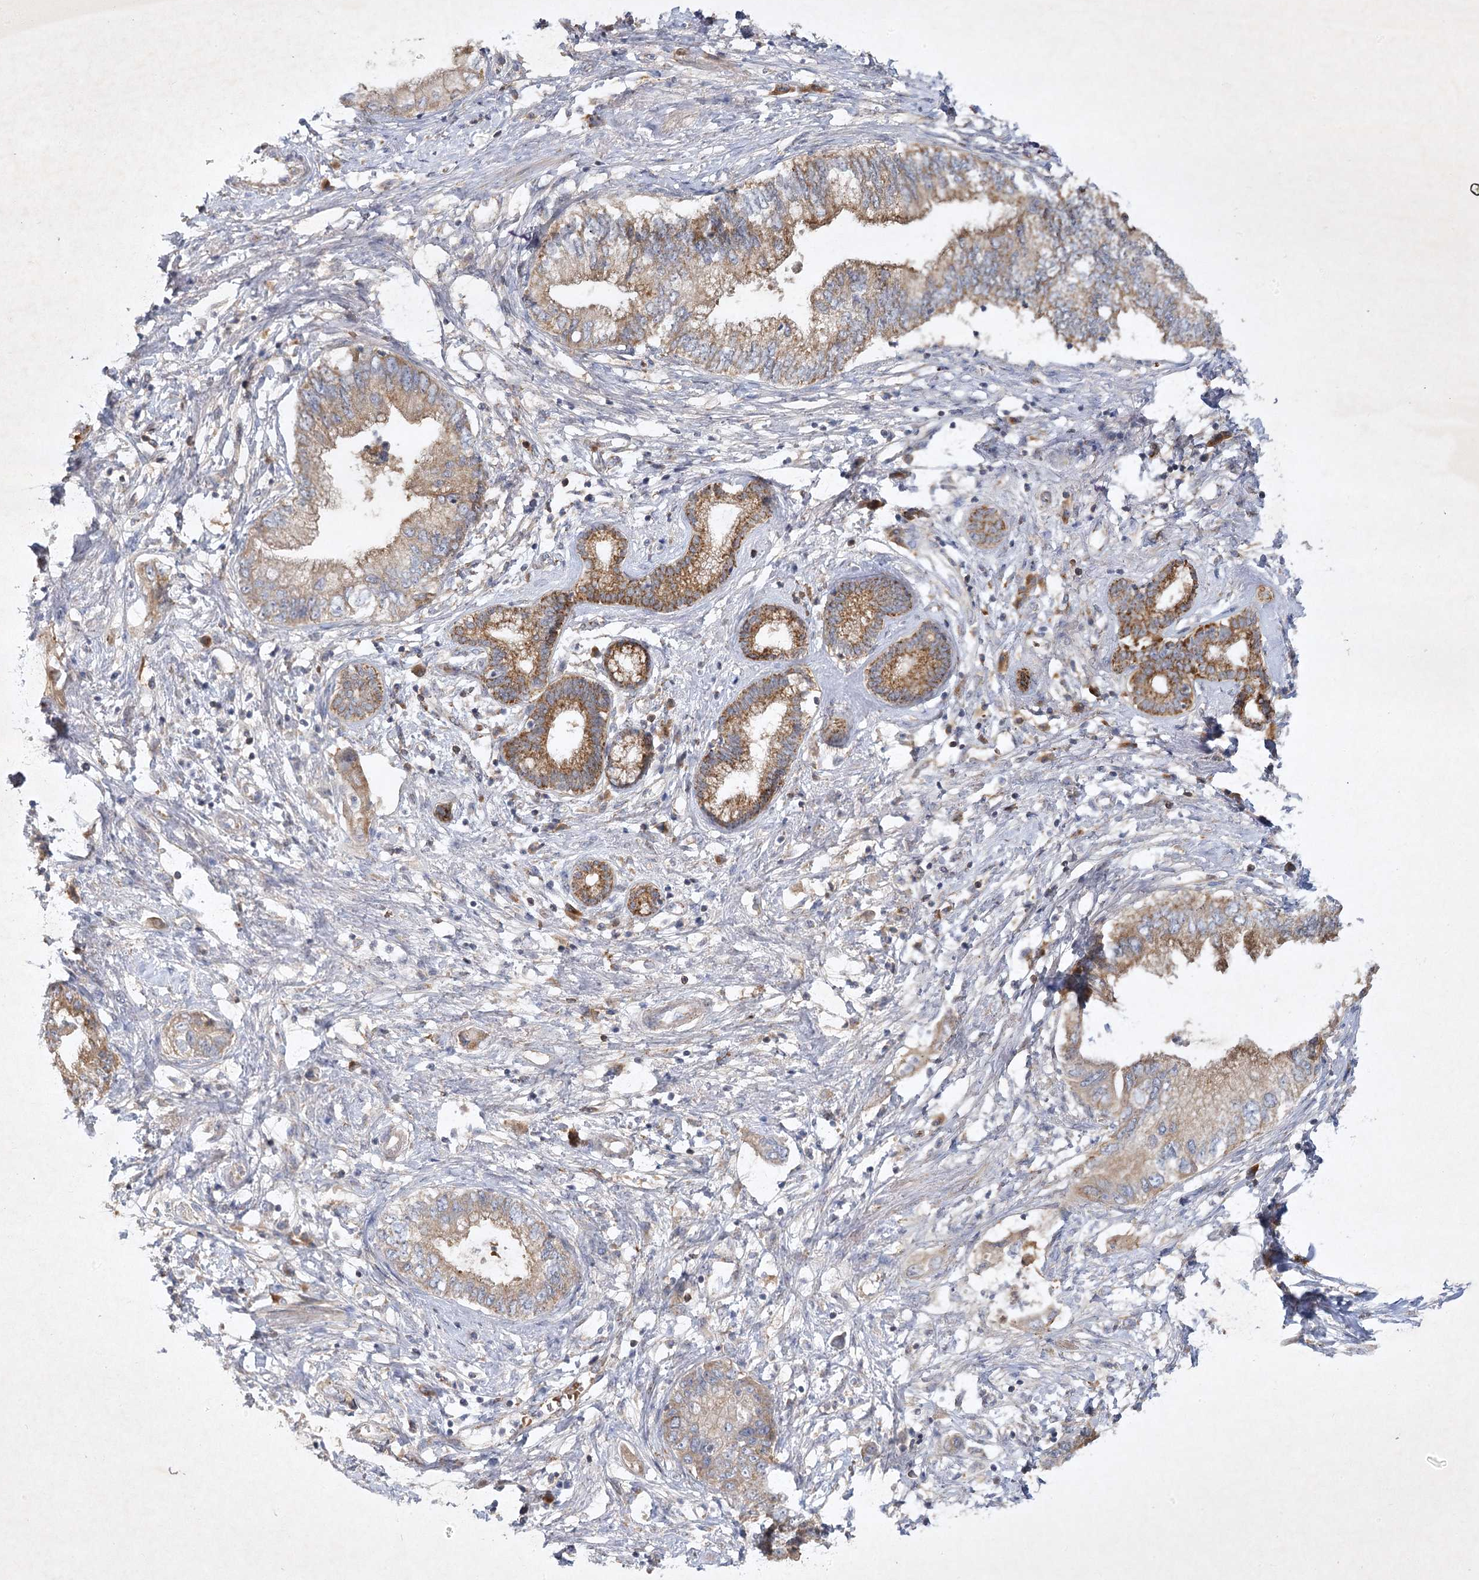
{"staining": {"intensity": "moderate", "quantity": ">75%", "location": "cytoplasmic/membranous"}, "tissue": "pancreatic cancer", "cell_type": "Tumor cells", "image_type": "cancer", "snomed": [{"axis": "morphology", "description": "Adenocarcinoma, NOS"}, {"axis": "topography", "description": "Pancreas"}], "caption": "Immunohistochemistry histopathology image of pancreatic cancer stained for a protein (brown), which reveals medium levels of moderate cytoplasmic/membranous expression in about >75% of tumor cells.", "gene": "PYROXD2", "patient": {"sex": "female", "age": 73}}